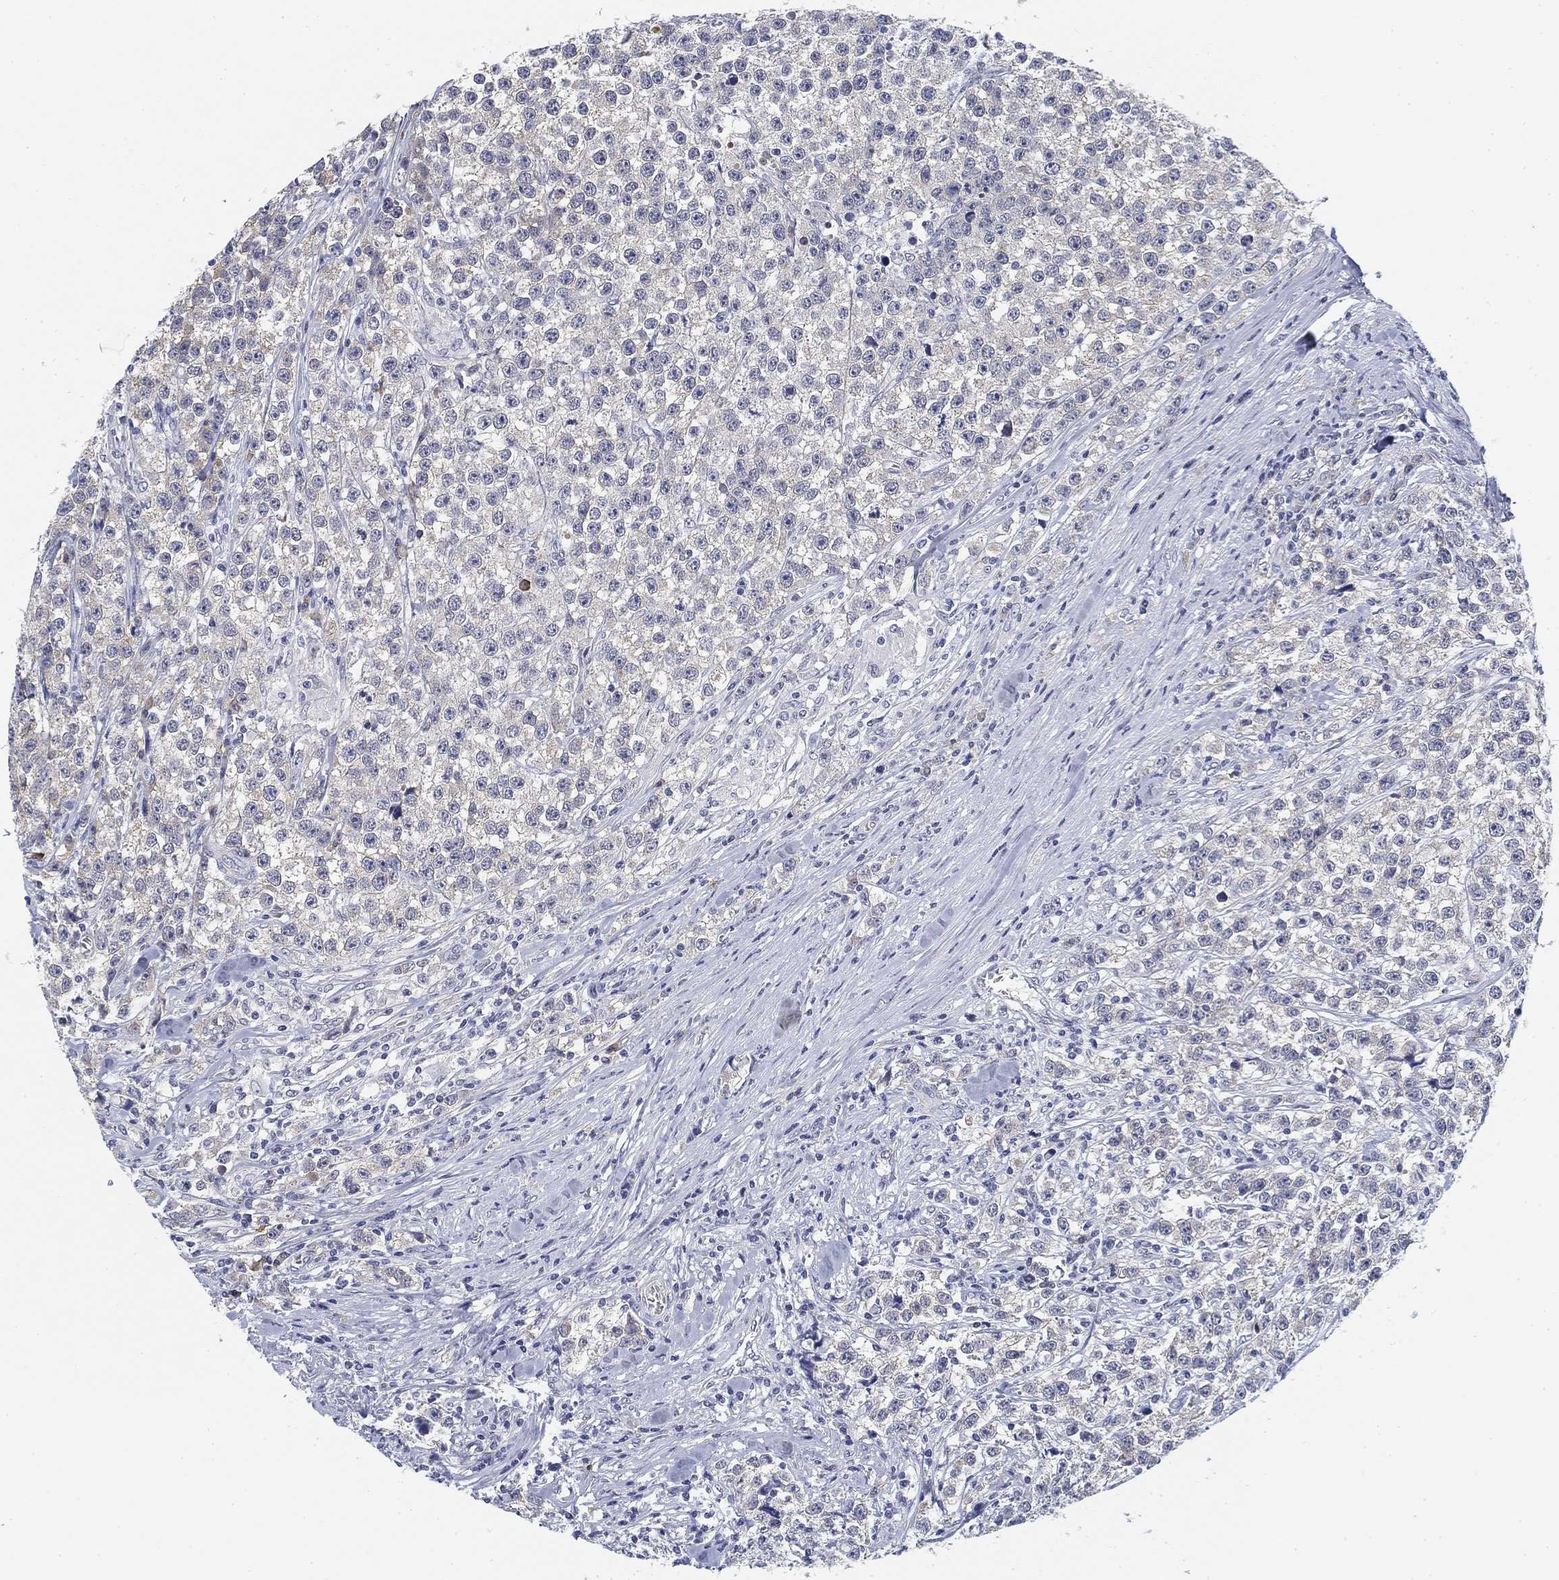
{"staining": {"intensity": "negative", "quantity": "none", "location": "none"}, "tissue": "testis cancer", "cell_type": "Tumor cells", "image_type": "cancer", "snomed": [{"axis": "morphology", "description": "Seminoma, NOS"}, {"axis": "topography", "description": "Testis"}], "caption": "Immunohistochemistry (IHC) of testis cancer (seminoma) reveals no staining in tumor cells. (Stains: DAB IHC with hematoxylin counter stain, Microscopy: brightfield microscopy at high magnification).", "gene": "SLC2A5", "patient": {"sex": "male", "age": 59}}